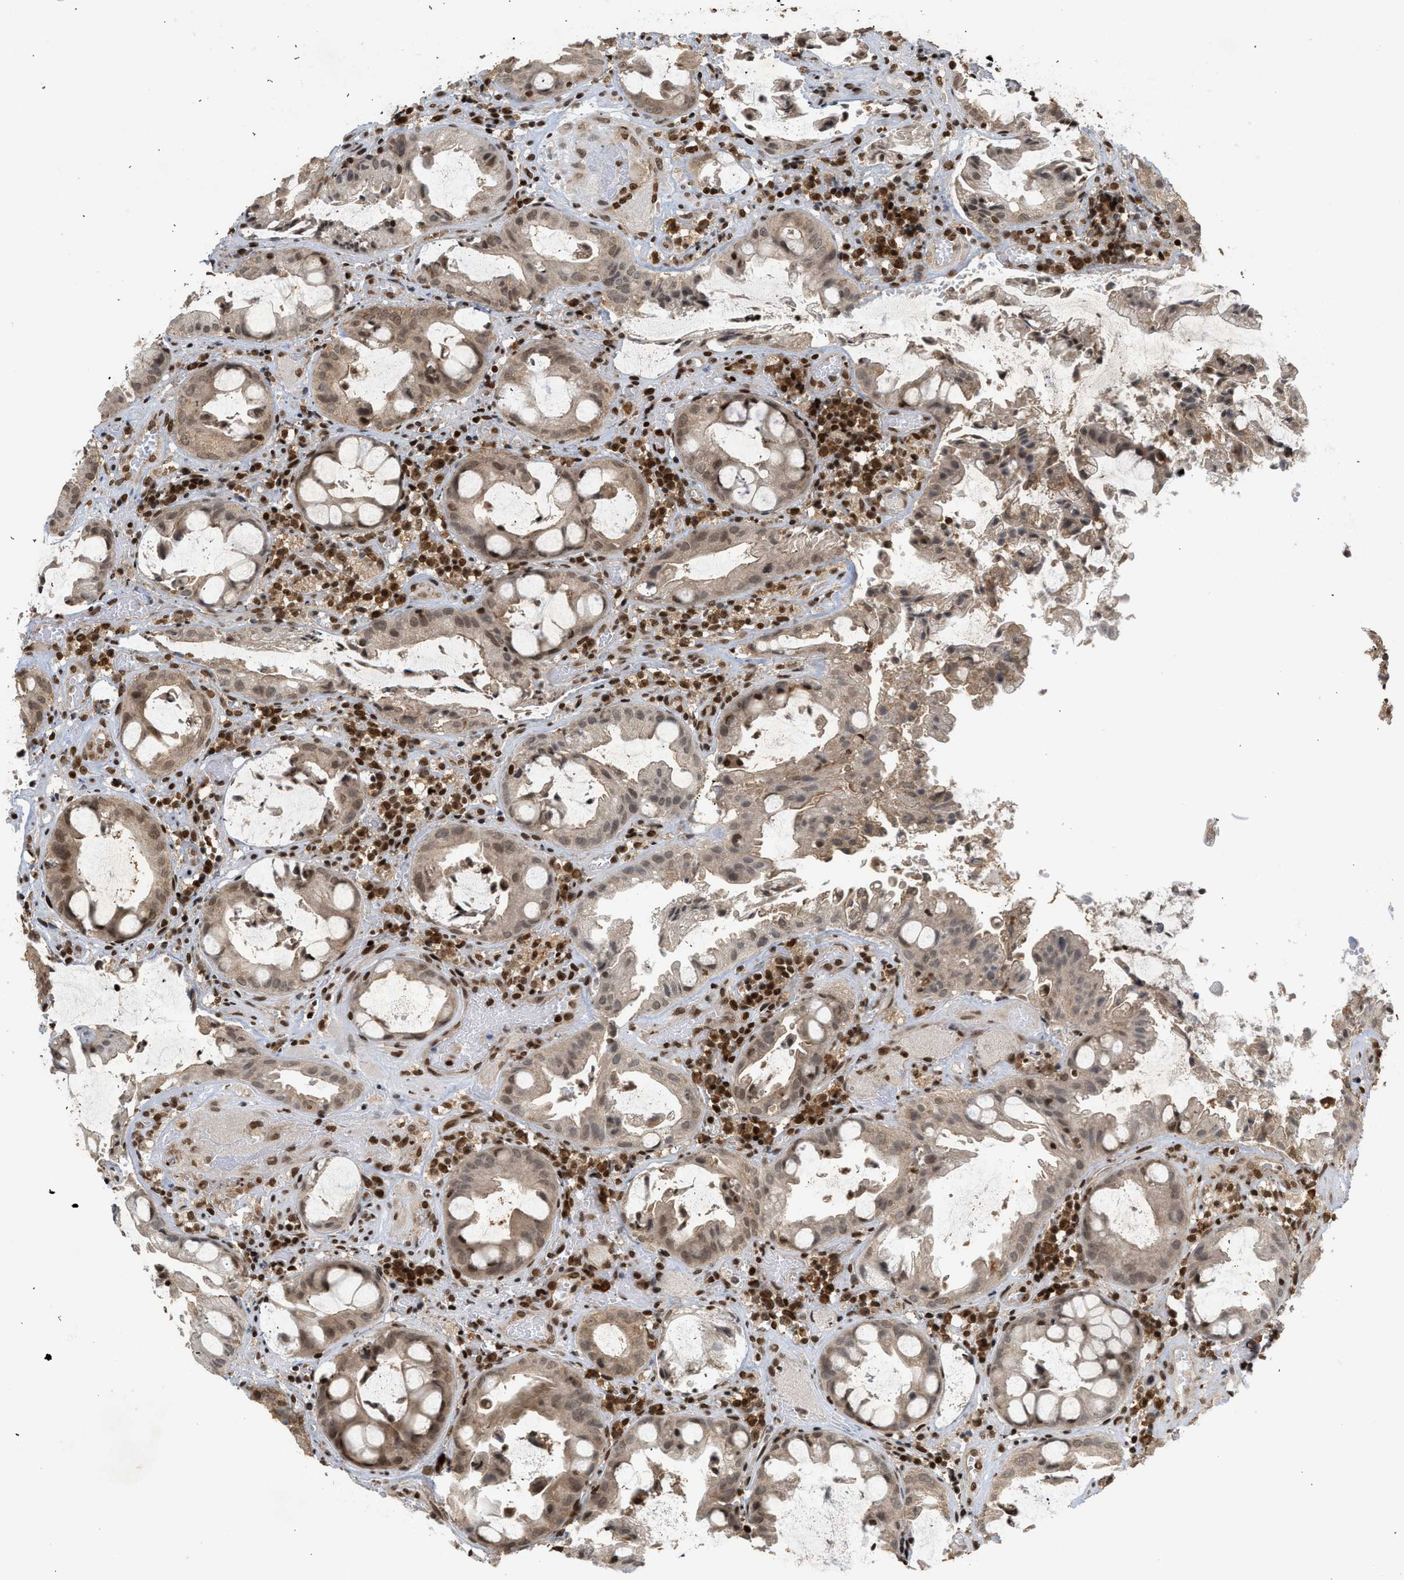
{"staining": {"intensity": "weak", "quantity": ">75%", "location": "cytoplasmic/membranous,nuclear"}, "tissue": "colorectal cancer", "cell_type": "Tumor cells", "image_type": "cancer", "snomed": [{"axis": "morphology", "description": "Adenocarcinoma, NOS"}, {"axis": "topography", "description": "Colon"}], "caption": "Human colorectal cancer stained with a brown dye demonstrates weak cytoplasmic/membranous and nuclear positive positivity in about >75% of tumor cells.", "gene": "ZNF22", "patient": {"sex": "female", "age": 57}}